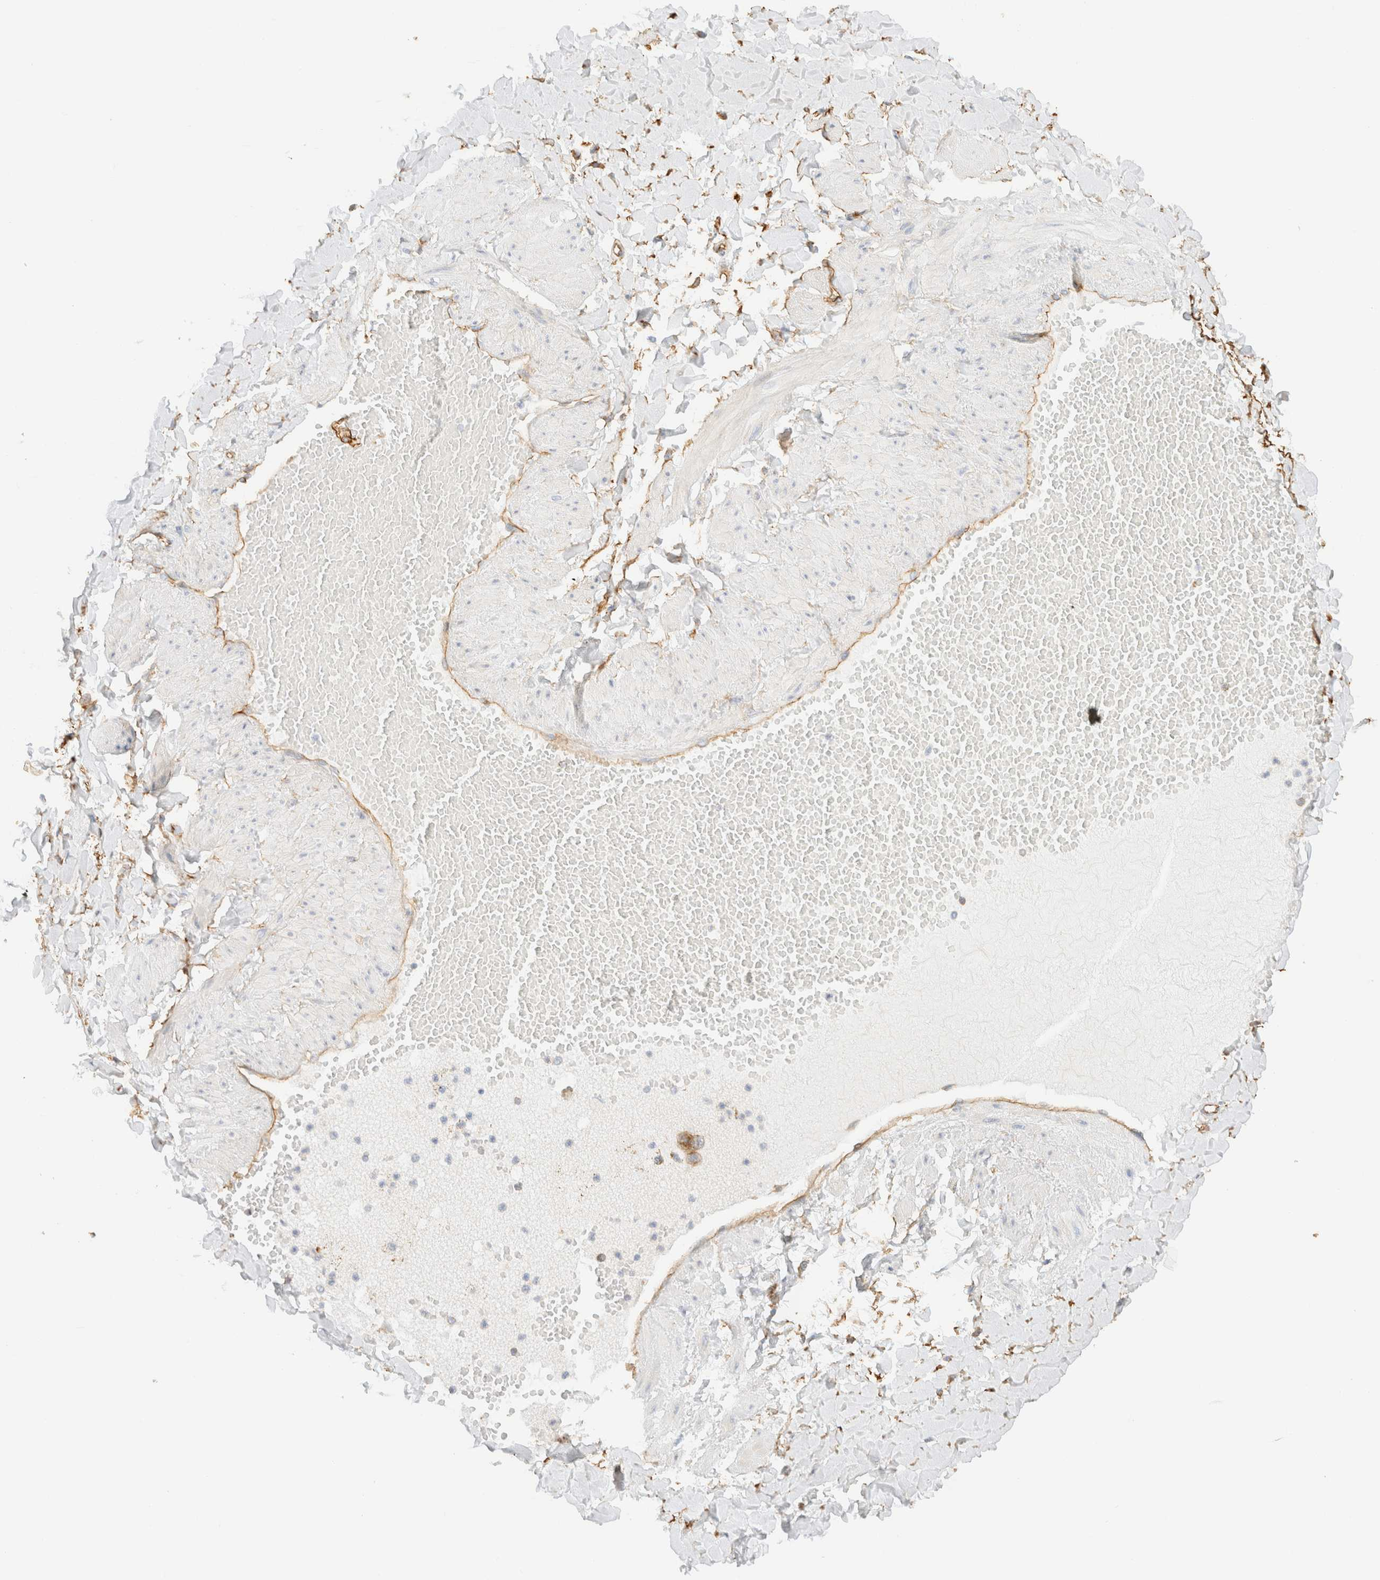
{"staining": {"intensity": "moderate", "quantity": ">75%", "location": "cytoplasmic/membranous"}, "tissue": "adipose tissue", "cell_type": "Adipocytes", "image_type": "normal", "snomed": [{"axis": "morphology", "description": "Normal tissue, NOS"}, {"axis": "topography", "description": "Adipose tissue"}, {"axis": "topography", "description": "Vascular tissue"}, {"axis": "topography", "description": "Peripheral nerve tissue"}], "caption": "Adipocytes reveal medium levels of moderate cytoplasmic/membranous staining in about >75% of cells in normal adipose tissue.", "gene": "CYB5R4", "patient": {"sex": "male", "age": 25}}